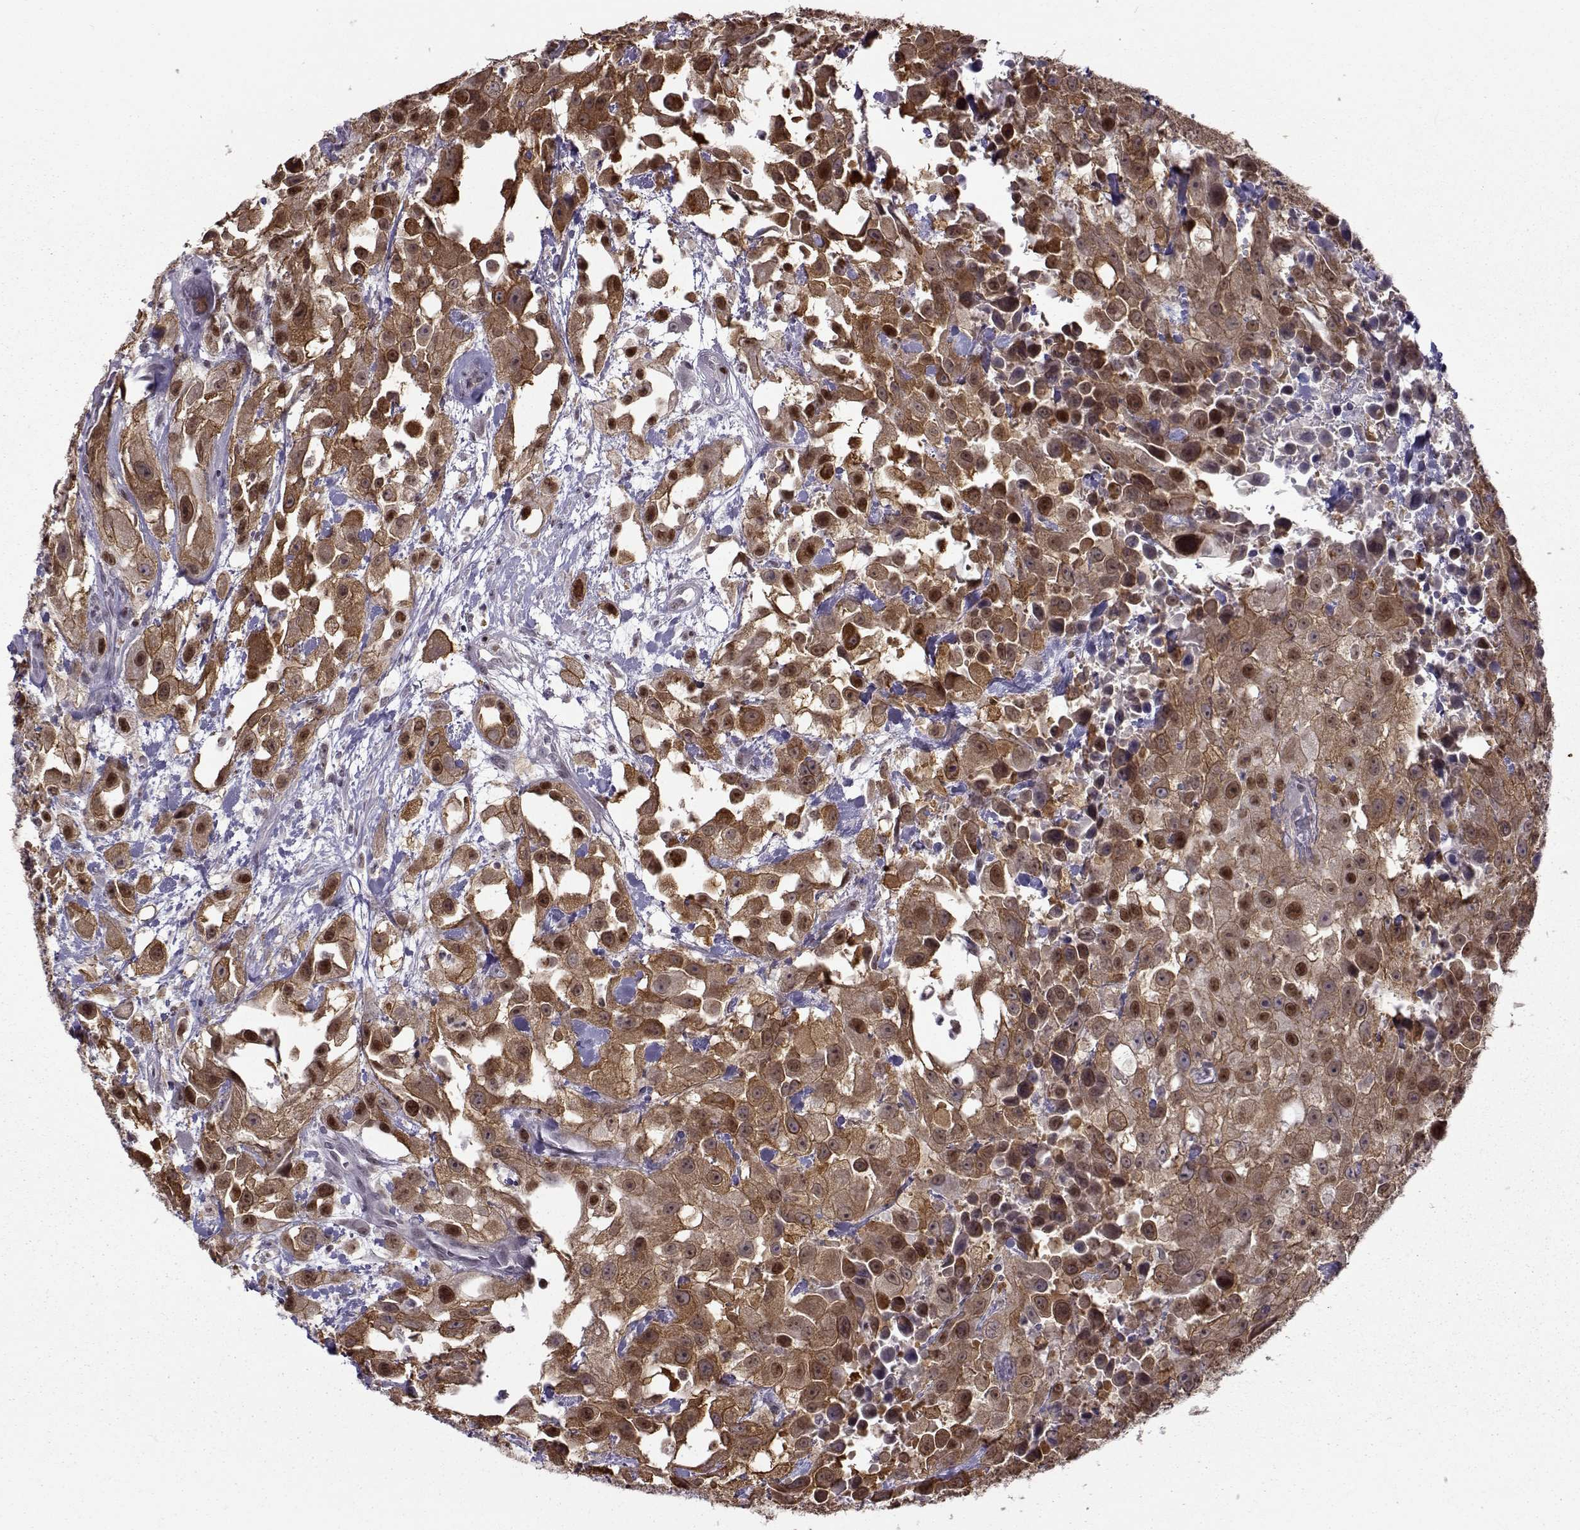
{"staining": {"intensity": "strong", "quantity": "25%-75%", "location": "cytoplasmic/membranous,nuclear"}, "tissue": "urothelial cancer", "cell_type": "Tumor cells", "image_type": "cancer", "snomed": [{"axis": "morphology", "description": "Urothelial carcinoma, High grade"}, {"axis": "topography", "description": "Urinary bladder"}], "caption": "Protein staining shows strong cytoplasmic/membranous and nuclear staining in about 25%-75% of tumor cells in urothelial carcinoma (high-grade). (Stains: DAB in brown, nuclei in blue, Microscopy: brightfield microscopy at high magnification).", "gene": "BACH1", "patient": {"sex": "male", "age": 79}}